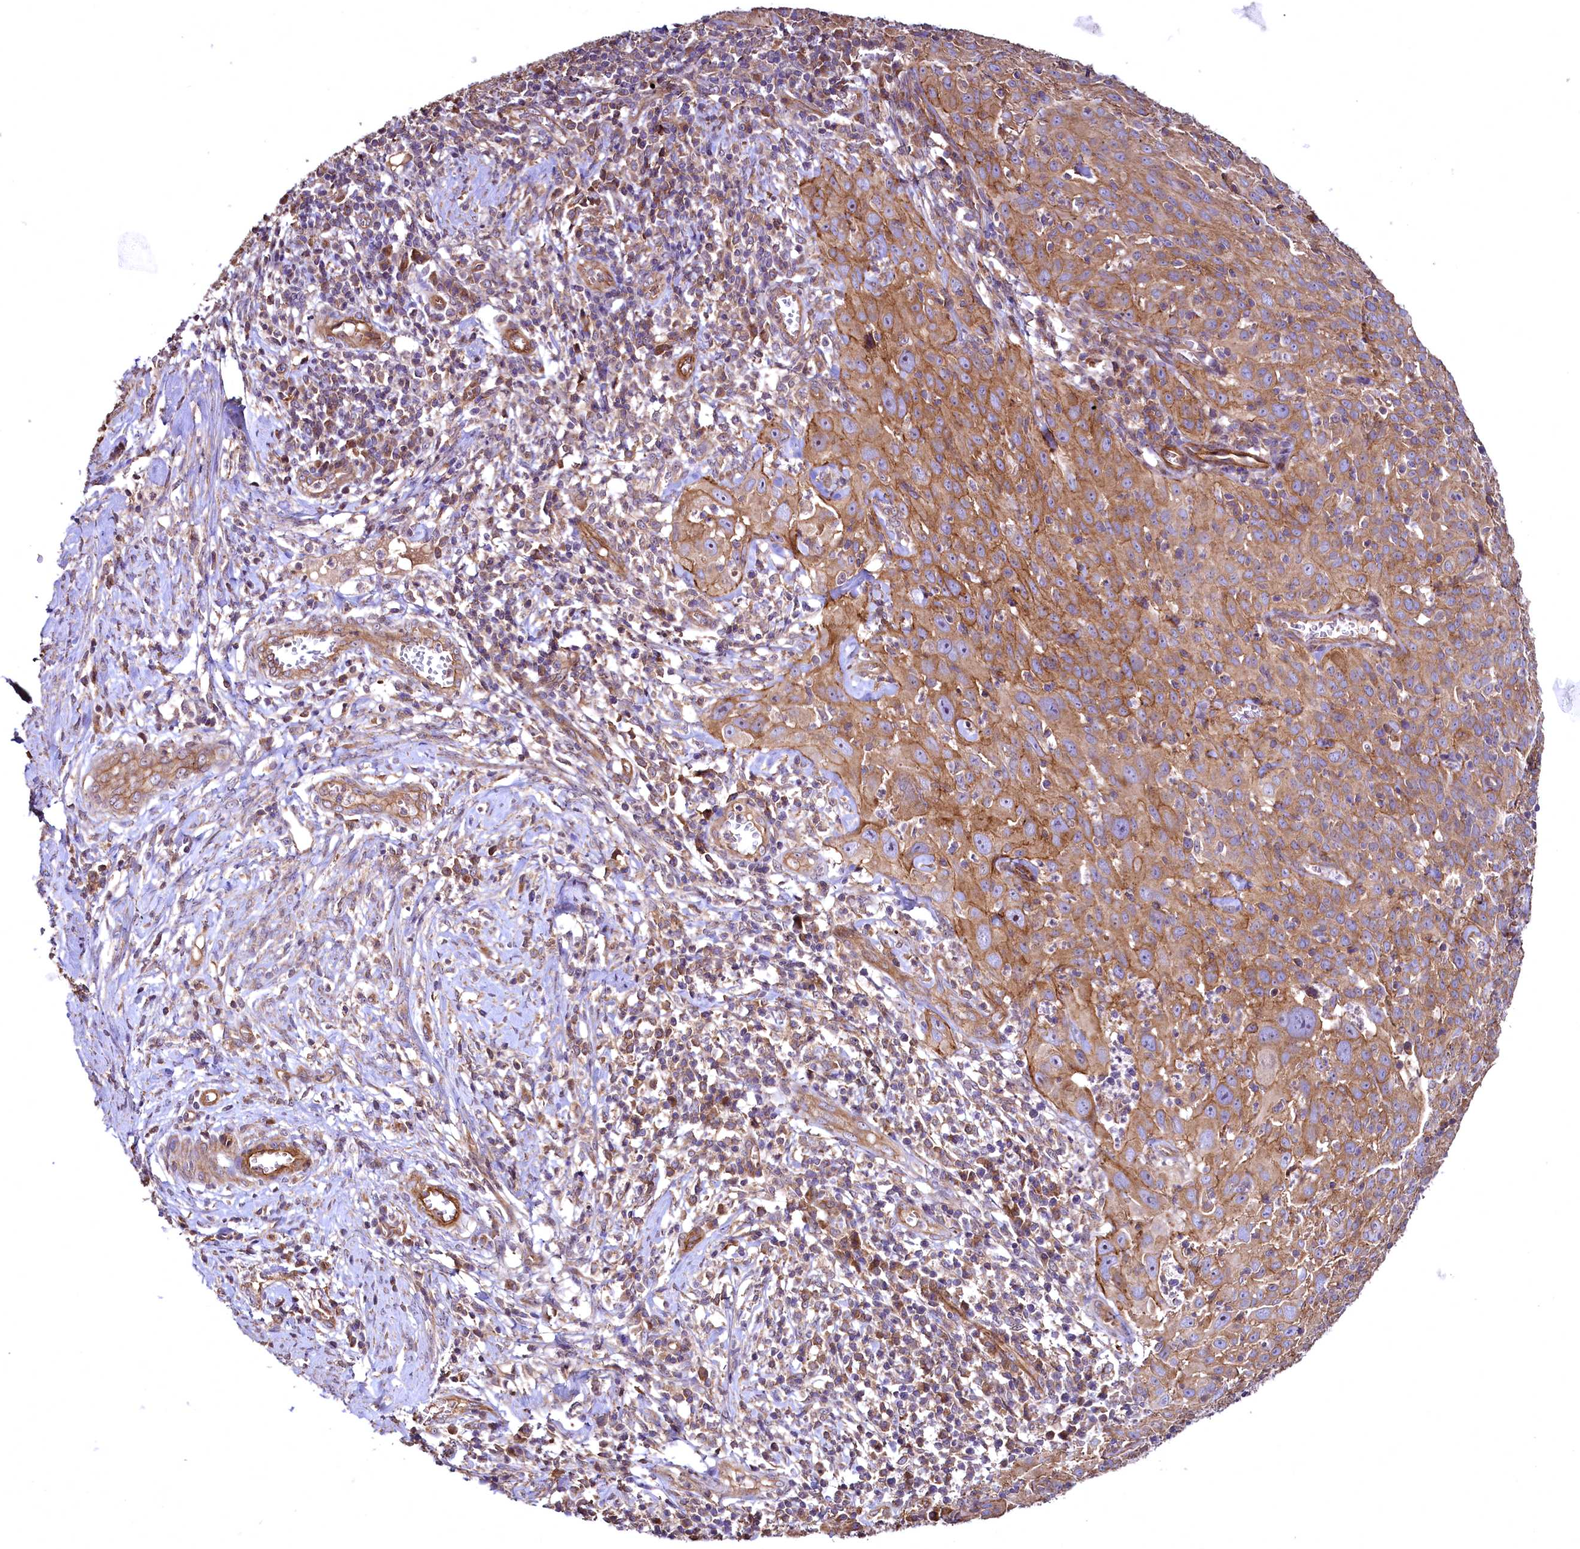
{"staining": {"intensity": "moderate", "quantity": ">75%", "location": "cytoplasmic/membranous"}, "tissue": "cervical cancer", "cell_type": "Tumor cells", "image_type": "cancer", "snomed": [{"axis": "morphology", "description": "Squamous cell carcinoma, NOS"}, {"axis": "topography", "description": "Cervix"}], "caption": "Immunohistochemistry image of squamous cell carcinoma (cervical) stained for a protein (brown), which exhibits medium levels of moderate cytoplasmic/membranous staining in about >75% of tumor cells.", "gene": "TBCEL", "patient": {"sex": "female", "age": 31}}